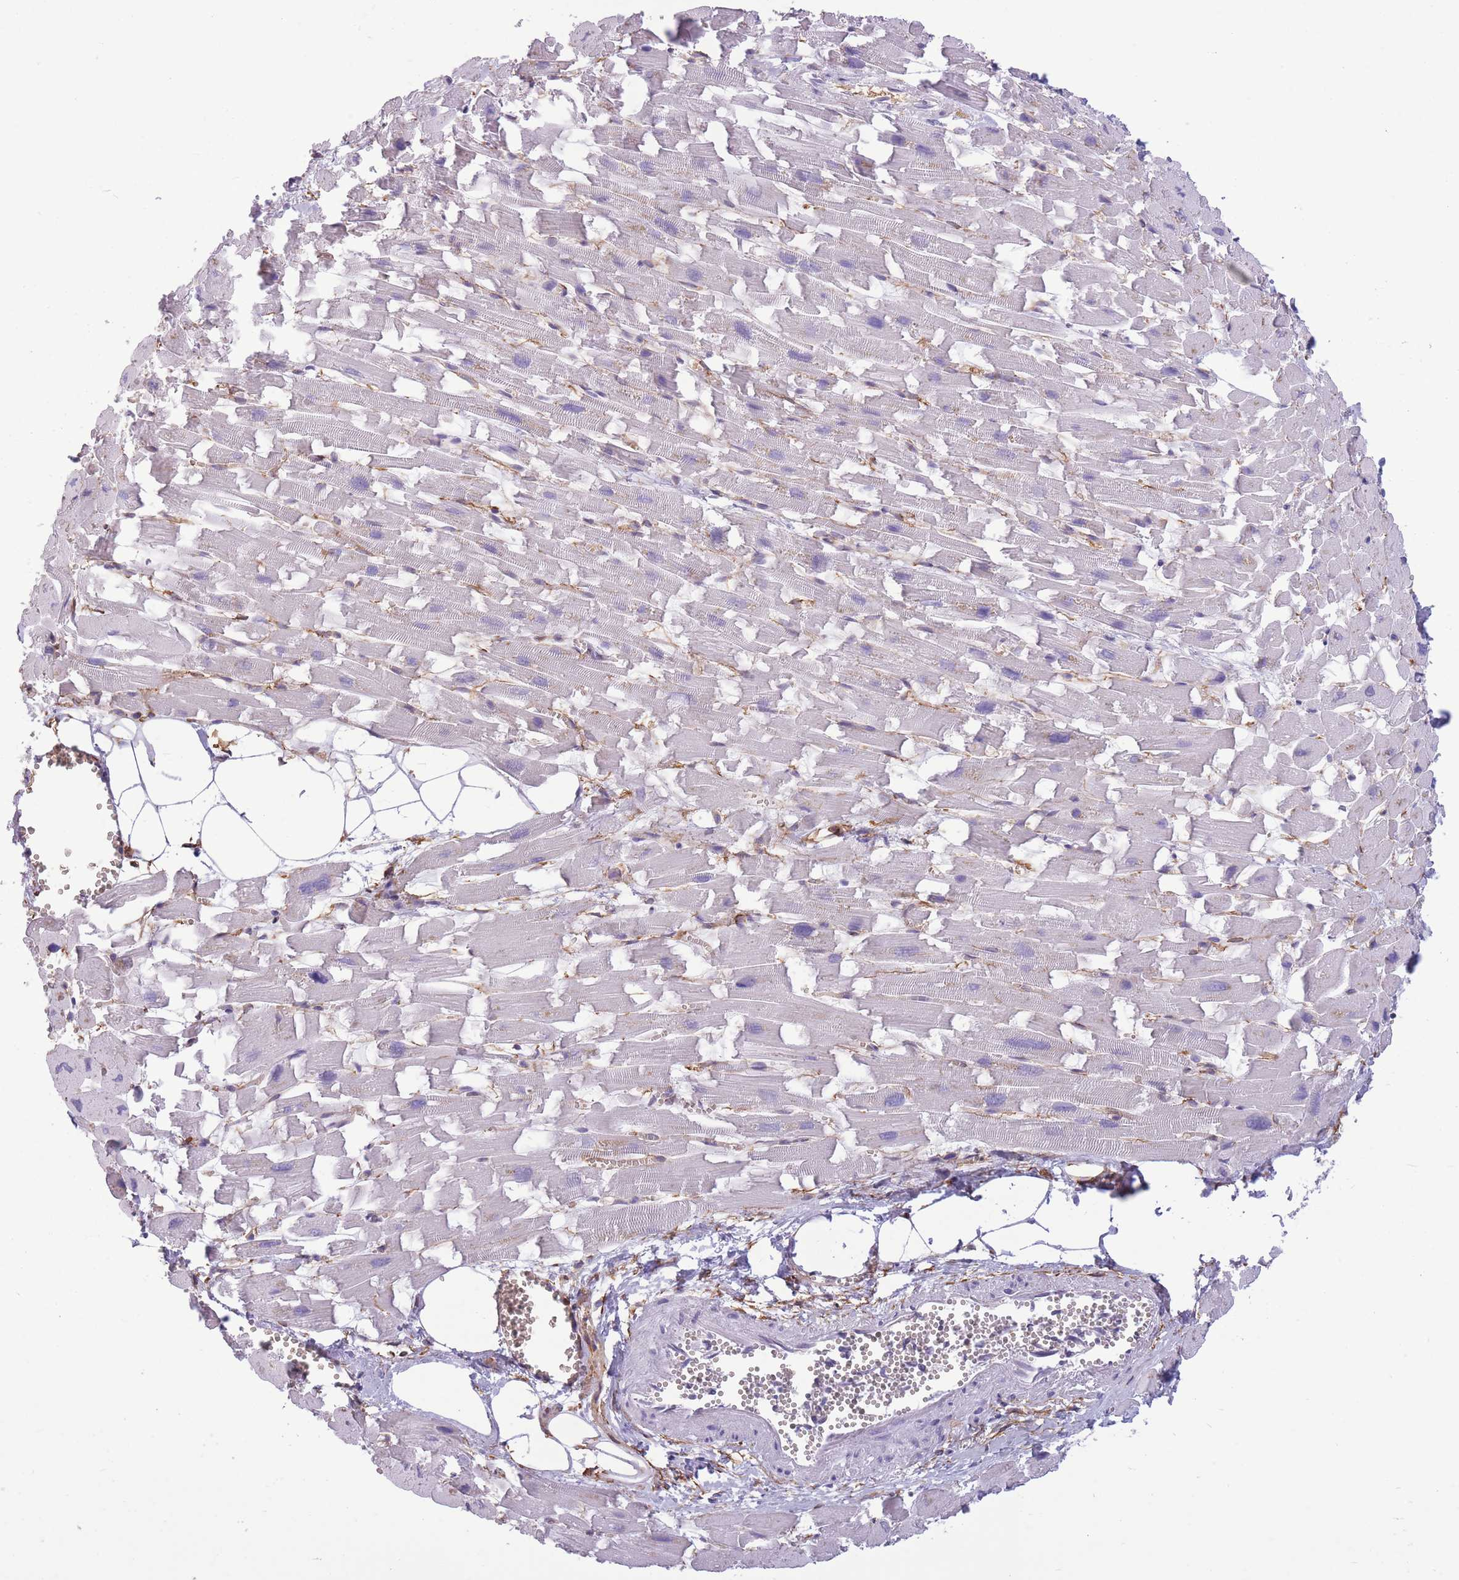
{"staining": {"intensity": "negative", "quantity": "none", "location": "none"}, "tissue": "heart muscle", "cell_type": "Cardiomyocytes", "image_type": "normal", "snomed": [{"axis": "morphology", "description": "Normal tissue, NOS"}, {"axis": "topography", "description": "Heart"}], "caption": "Cardiomyocytes show no significant positivity in benign heart muscle.", "gene": "ADD1", "patient": {"sex": "female", "age": 64}}